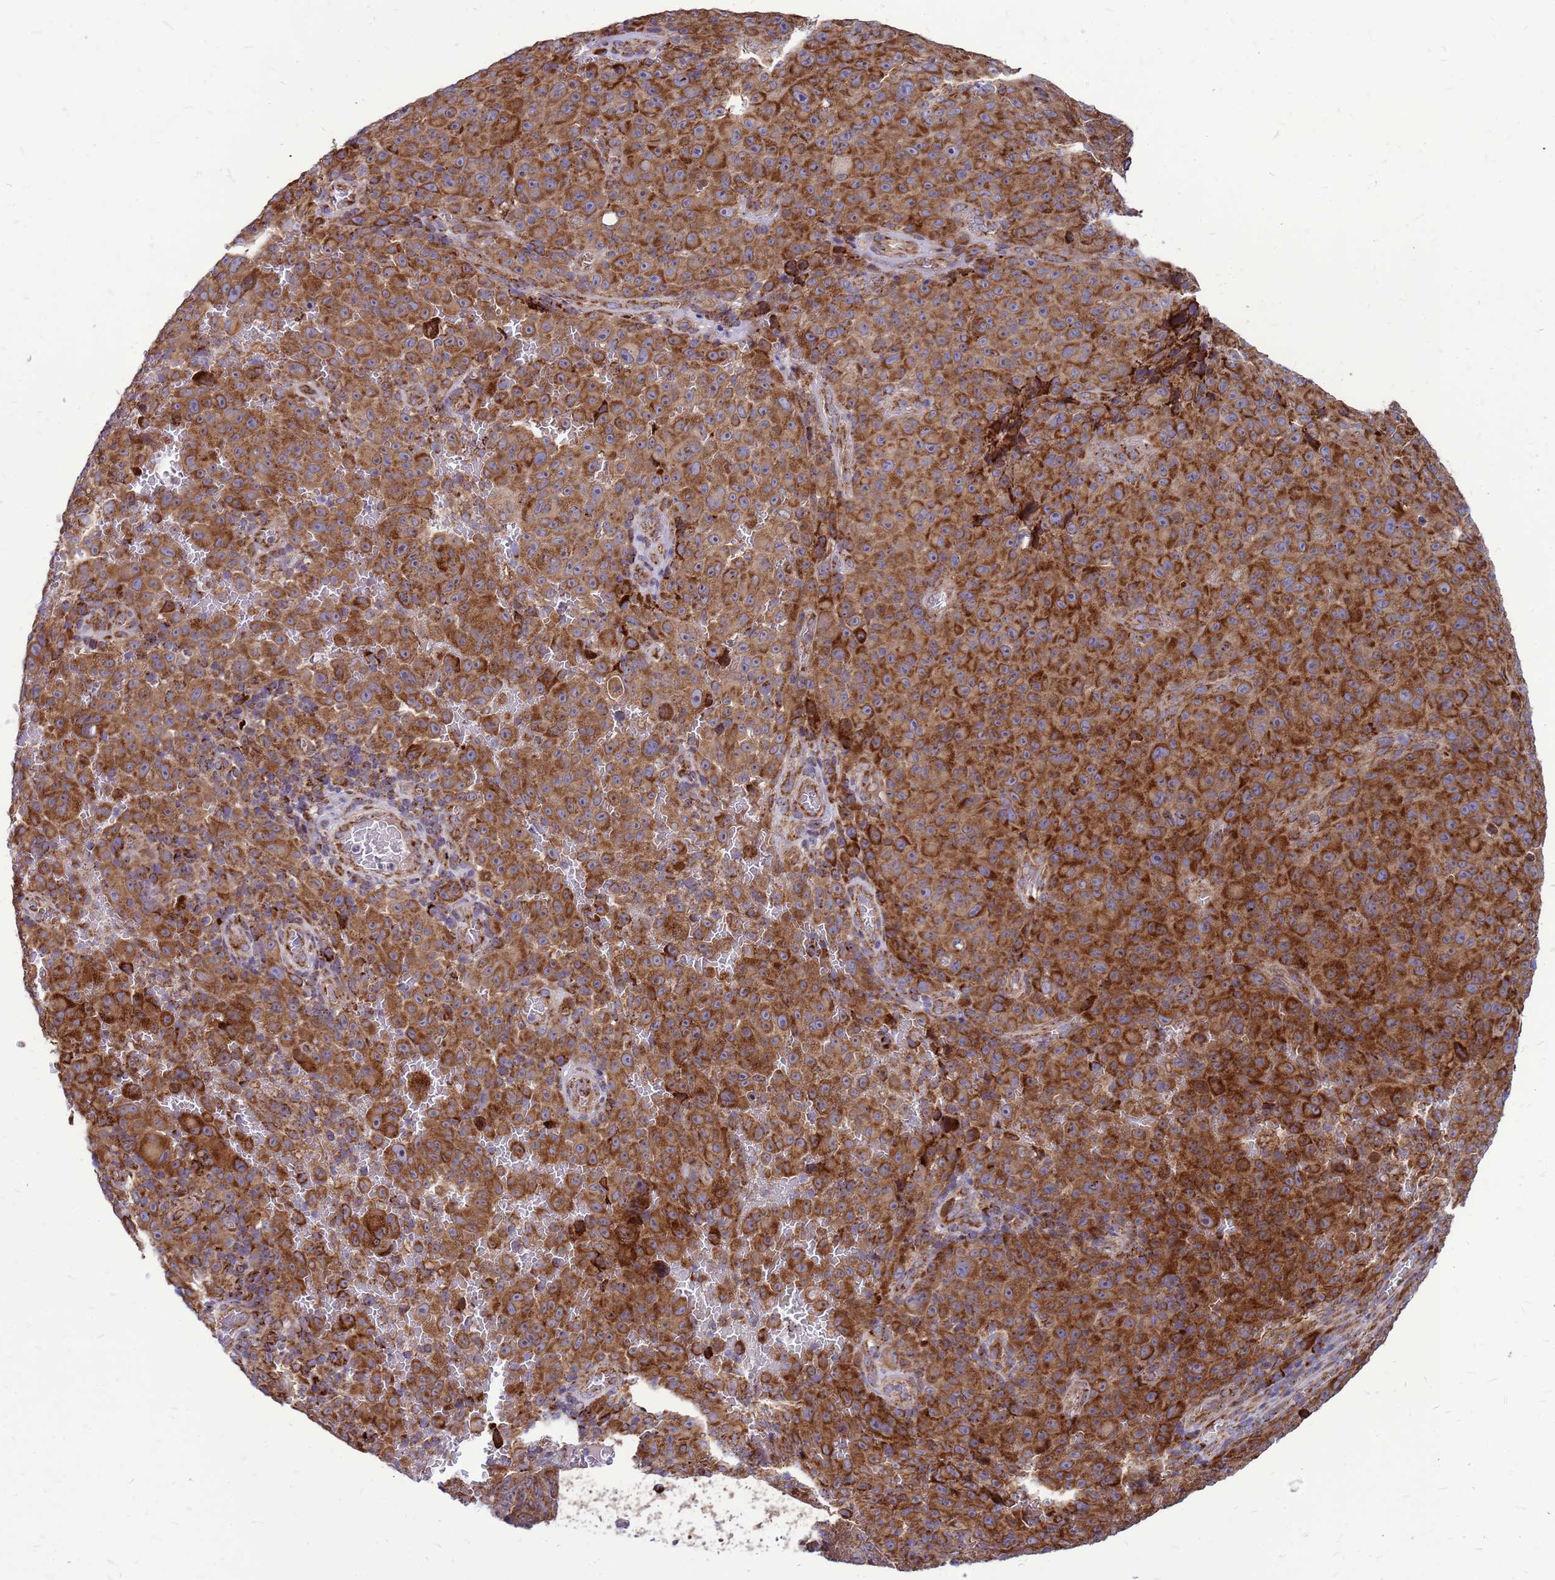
{"staining": {"intensity": "strong", "quantity": ">75%", "location": "cytoplasmic/membranous"}, "tissue": "melanoma", "cell_type": "Tumor cells", "image_type": "cancer", "snomed": [{"axis": "morphology", "description": "Malignant melanoma, NOS"}, {"axis": "topography", "description": "Skin"}], "caption": "A brown stain shows strong cytoplasmic/membranous positivity of a protein in human melanoma tumor cells.", "gene": "FSTL4", "patient": {"sex": "female", "age": 82}}